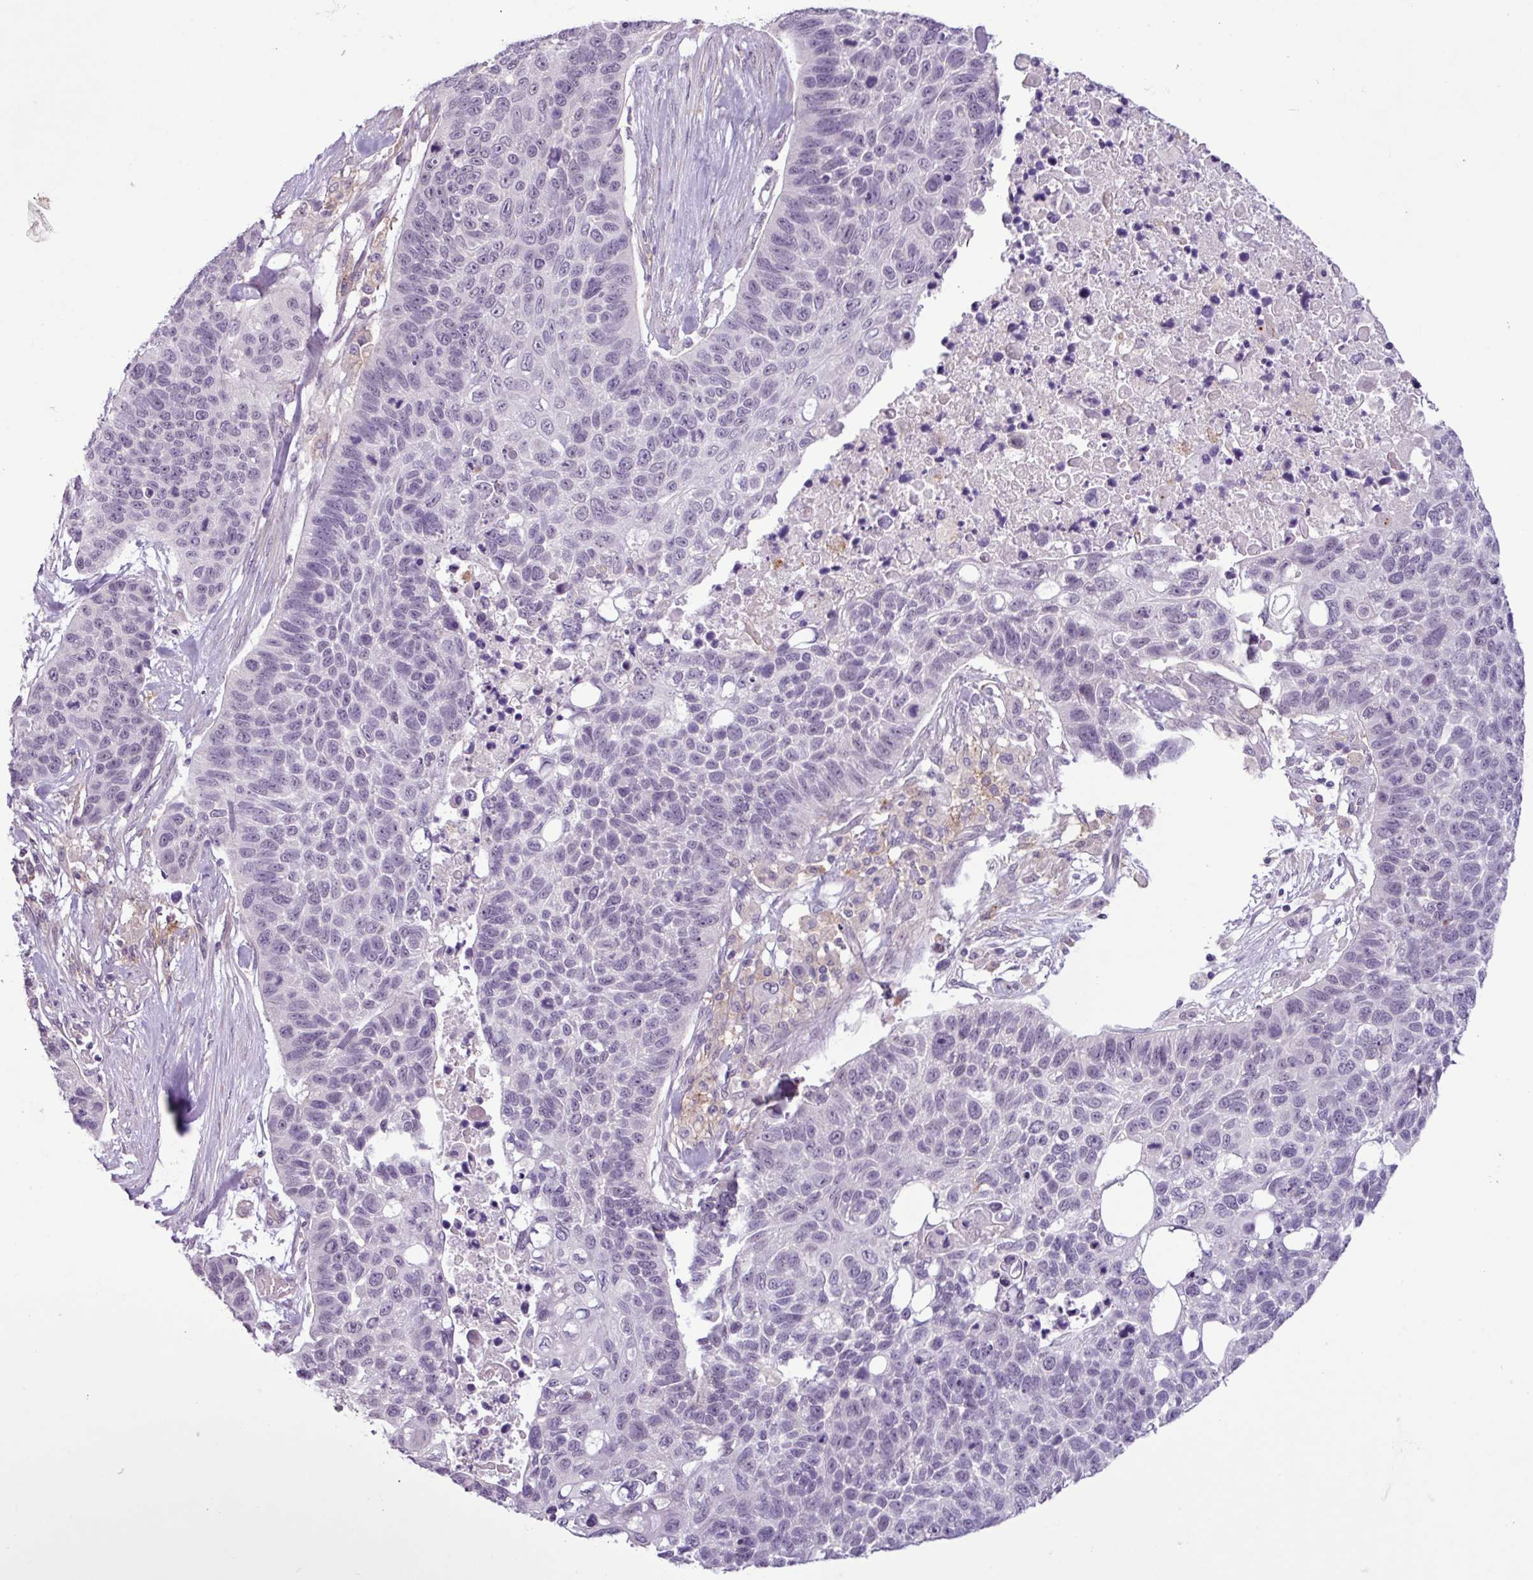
{"staining": {"intensity": "negative", "quantity": "none", "location": "none"}, "tissue": "lung cancer", "cell_type": "Tumor cells", "image_type": "cancer", "snomed": [{"axis": "morphology", "description": "Squamous cell carcinoma, NOS"}, {"axis": "topography", "description": "Lung"}], "caption": "Immunohistochemical staining of human lung squamous cell carcinoma exhibits no significant positivity in tumor cells.", "gene": "C9orf24", "patient": {"sex": "male", "age": 62}}